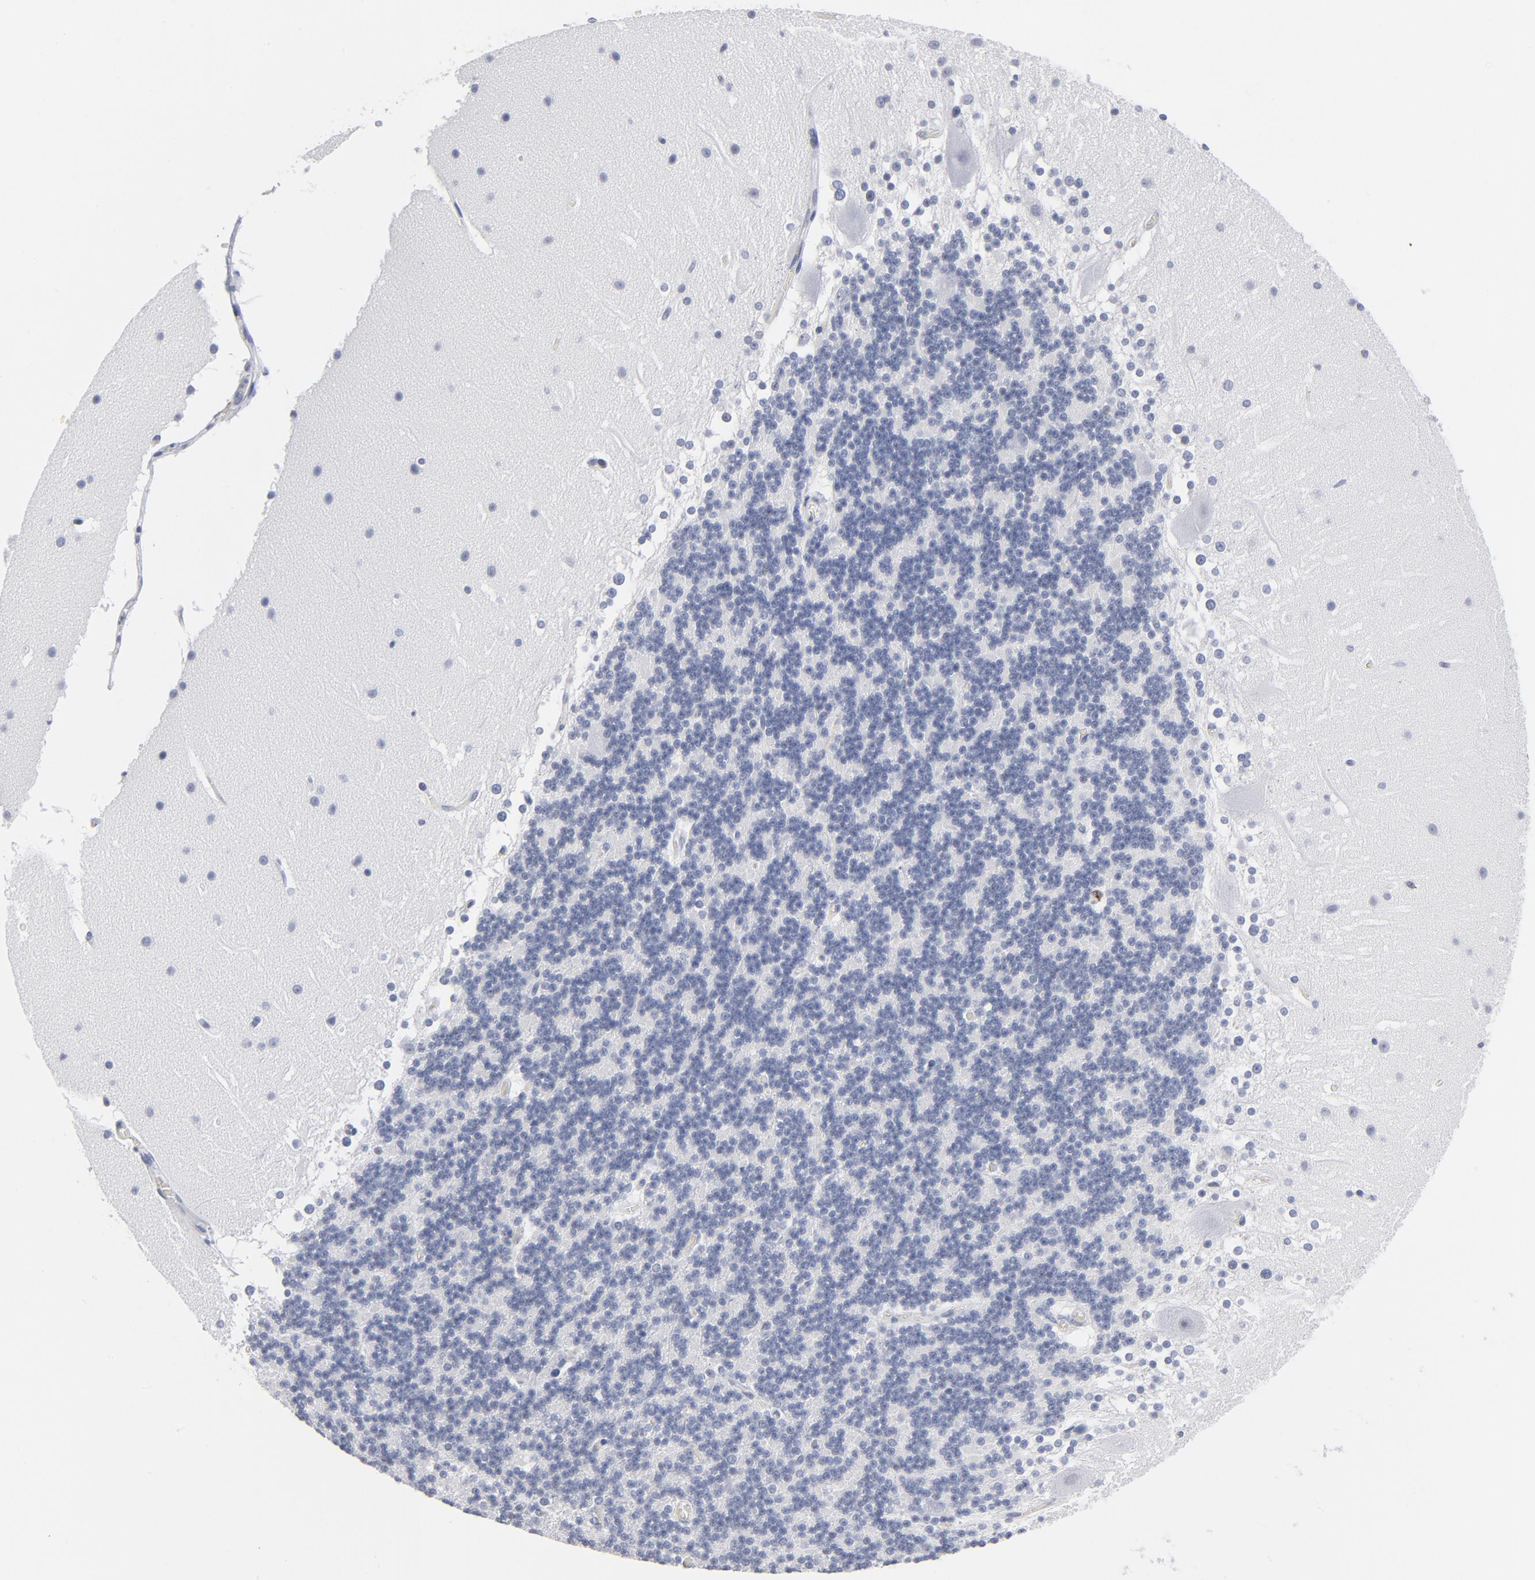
{"staining": {"intensity": "negative", "quantity": "none", "location": "none"}, "tissue": "cerebellum", "cell_type": "Cells in granular layer", "image_type": "normal", "snomed": [{"axis": "morphology", "description": "Normal tissue, NOS"}, {"axis": "topography", "description": "Cerebellum"}], "caption": "Cerebellum stained for a protein using immunohistochemistry reveals no staining cells in granular layer.", "gene": "CD2", "patient": {"sex": "female", "age": 19}}